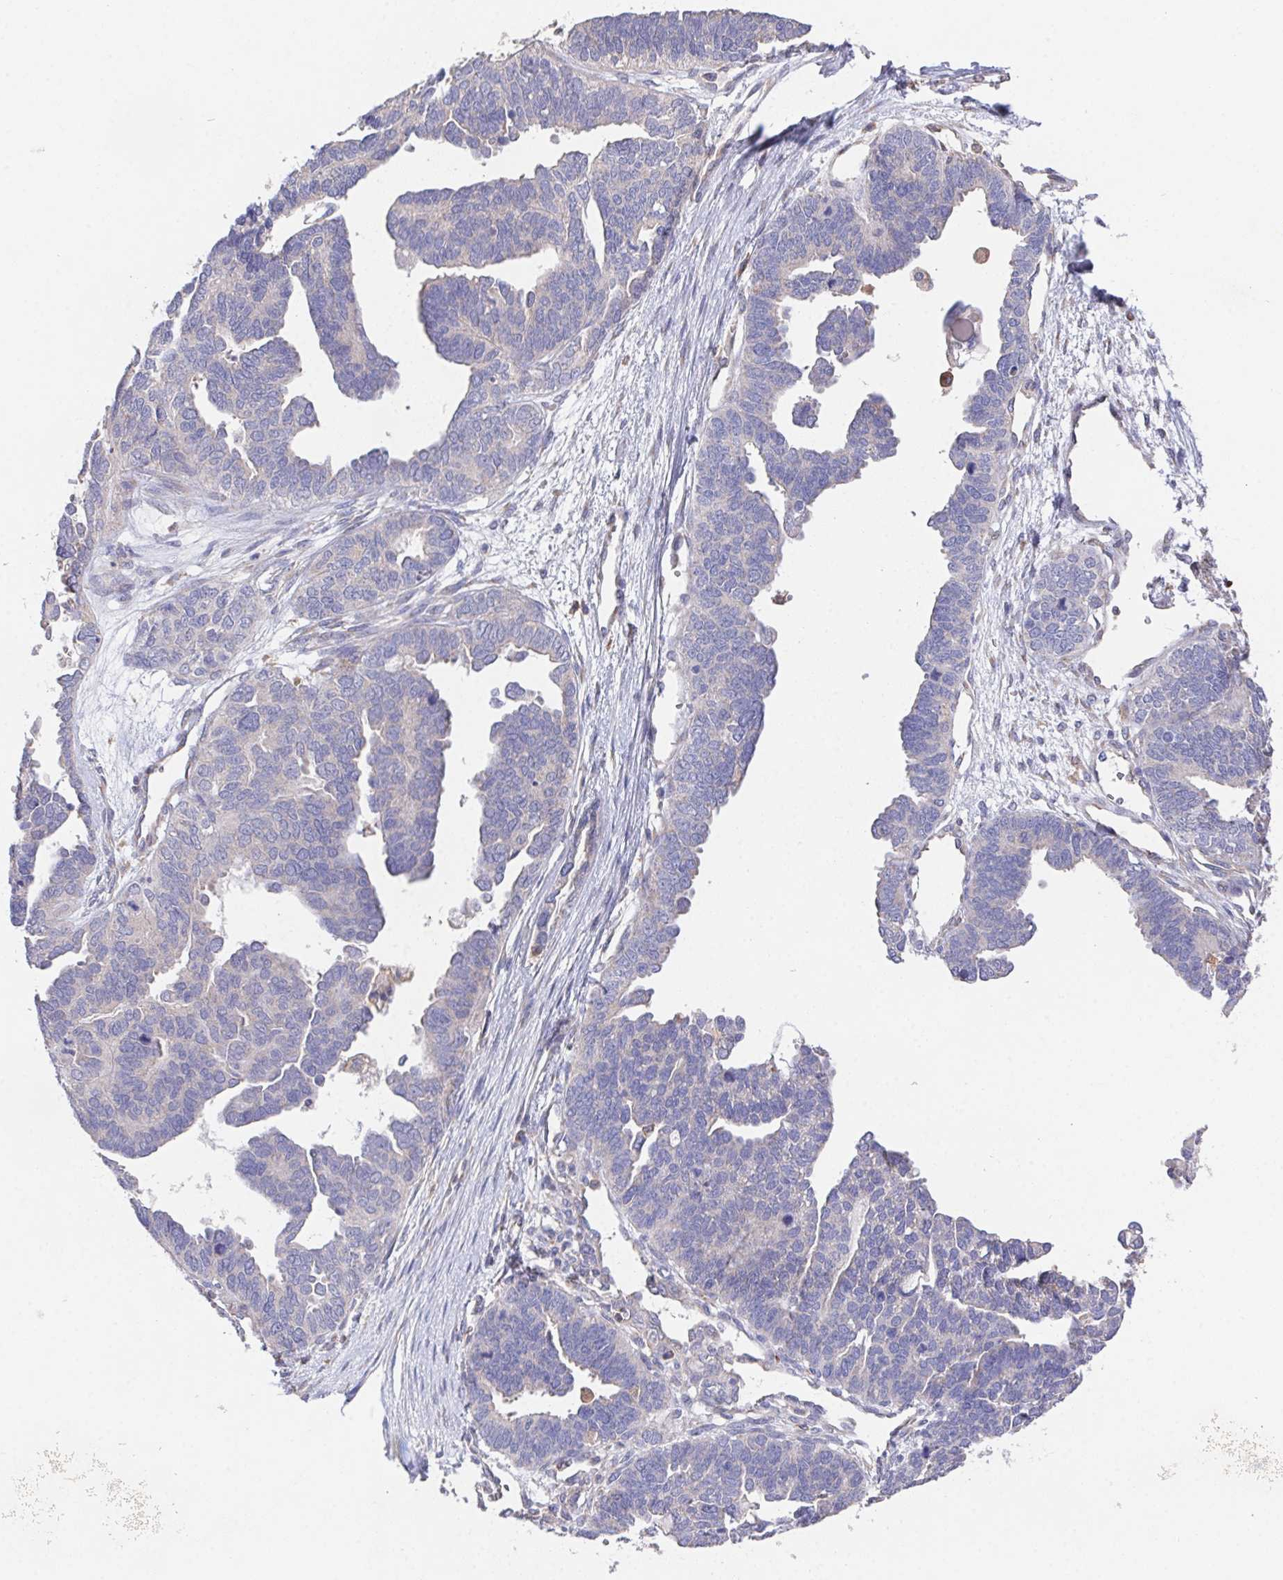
{"staining": {"intensity": "negative", "quantity": "none", "location": "none"}, "tissue": "ovarian cancer", "cell_type": "Tumor cells", "image_type": "cancer", "snomed": [{"axis": "morphology", "description": "Cystadenocarcinoma, serous, NOS"}, {"axis": "topography", "description": "Ovary"}], "caption": "IHC micrograph of human ovarian serous cystadenocarcinoma stained for a protein (brown), which displays no positivity in tumor cells.", "gene": "FAM241A", "patient": {"sex": "female", "age": 51}}